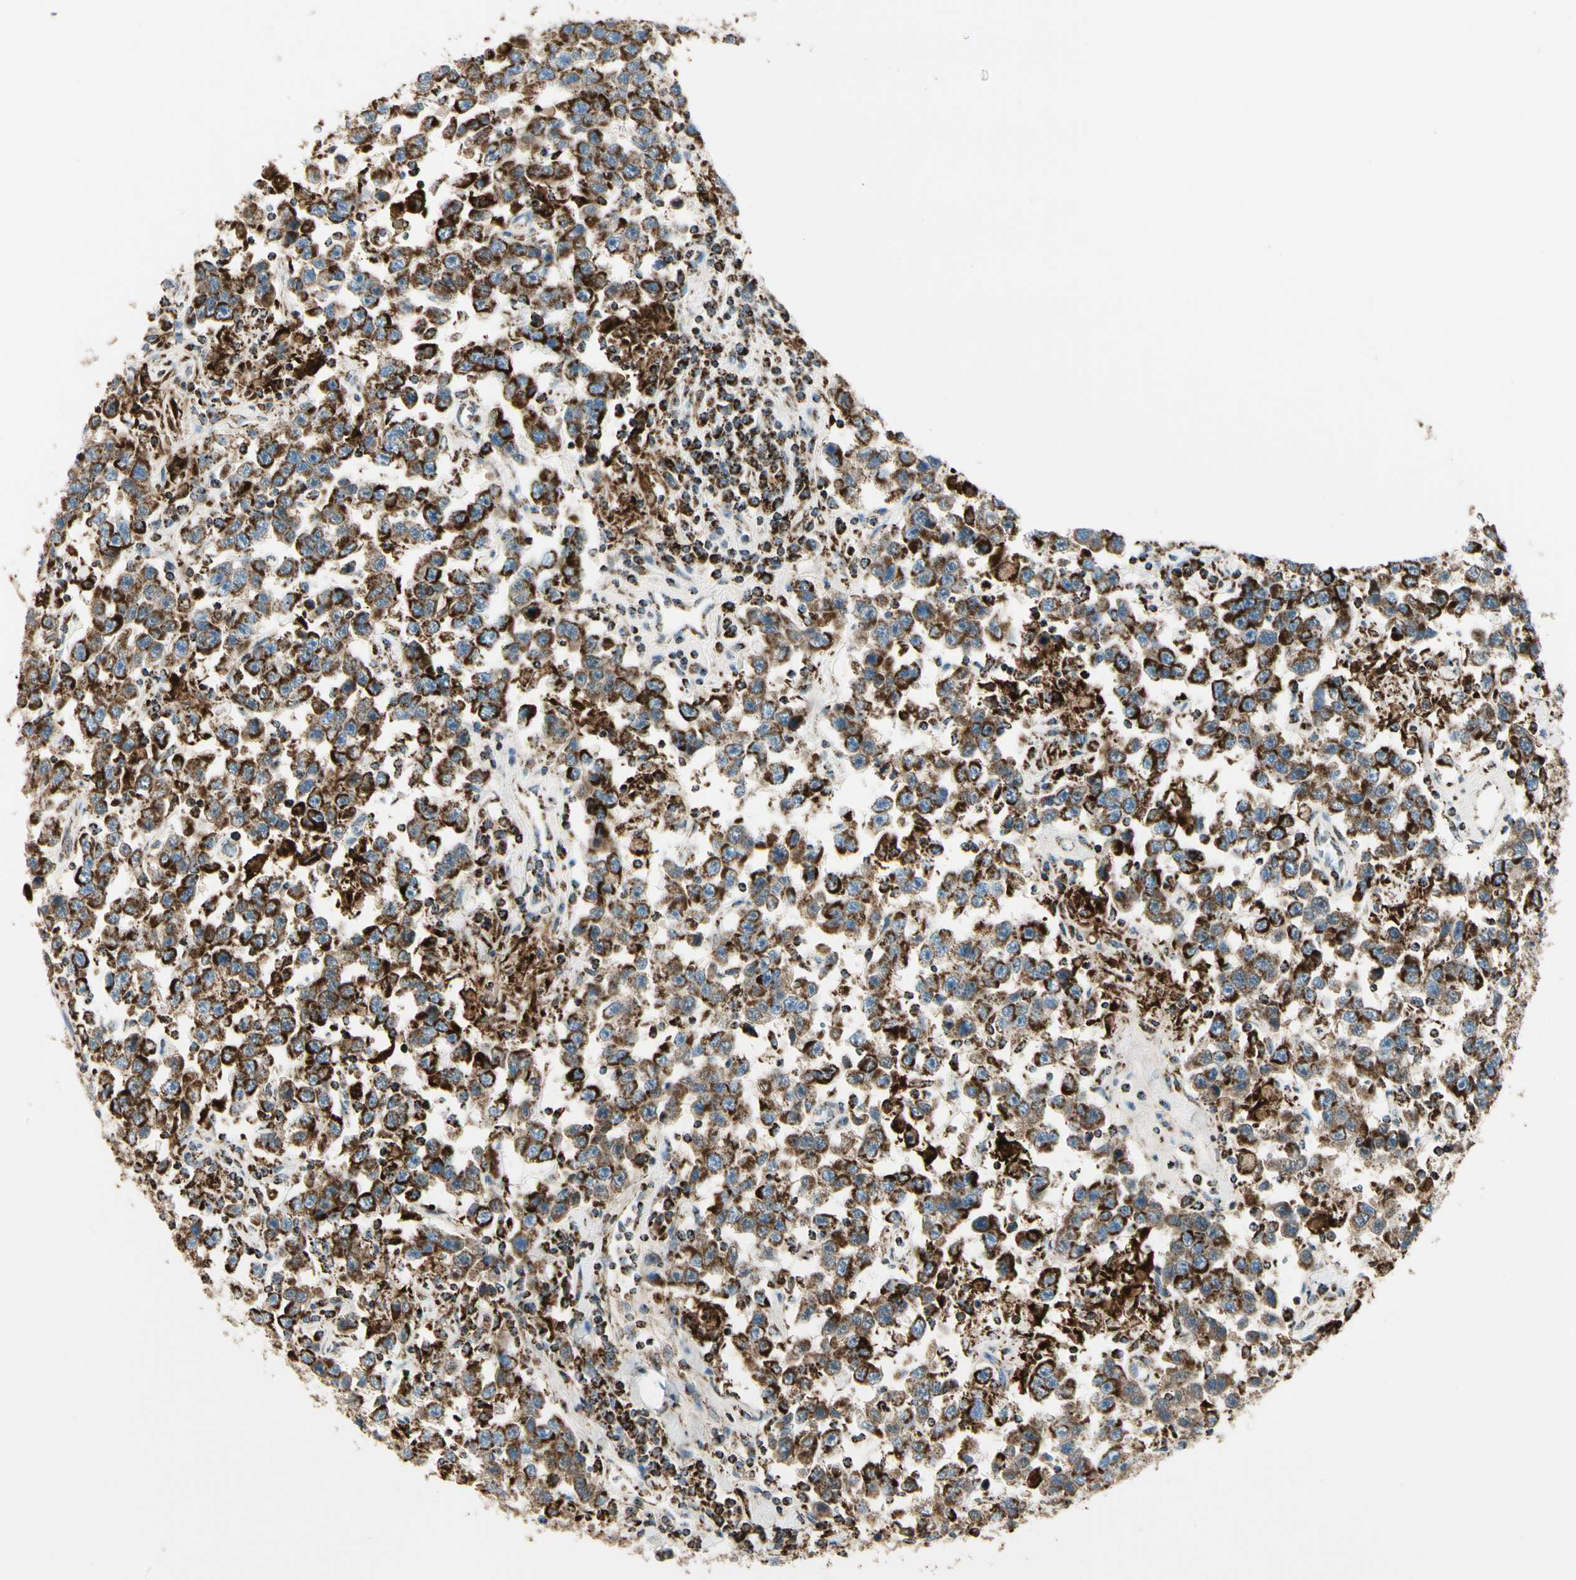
{"staining": {"intensity": "strong", "quantity": ">75%", "location": "cytoplasmic/membranous"}, "tissue": "testis cancer", "cell_type": "Tumor cells", "image_type": "cancer", "snomed": [{"axis": "morphology", "description": "Seminoma, NOS"}, {"axis": "topography", "description": "Testis"}], "caption": "Protein expression by immunohistochemistry reveals strong cytoplasmic/membranous expression in approximately >75% of tumor cells in testis seminoma.", "gene": "ME2", "patient": {"sex": "male", "age": 41}}